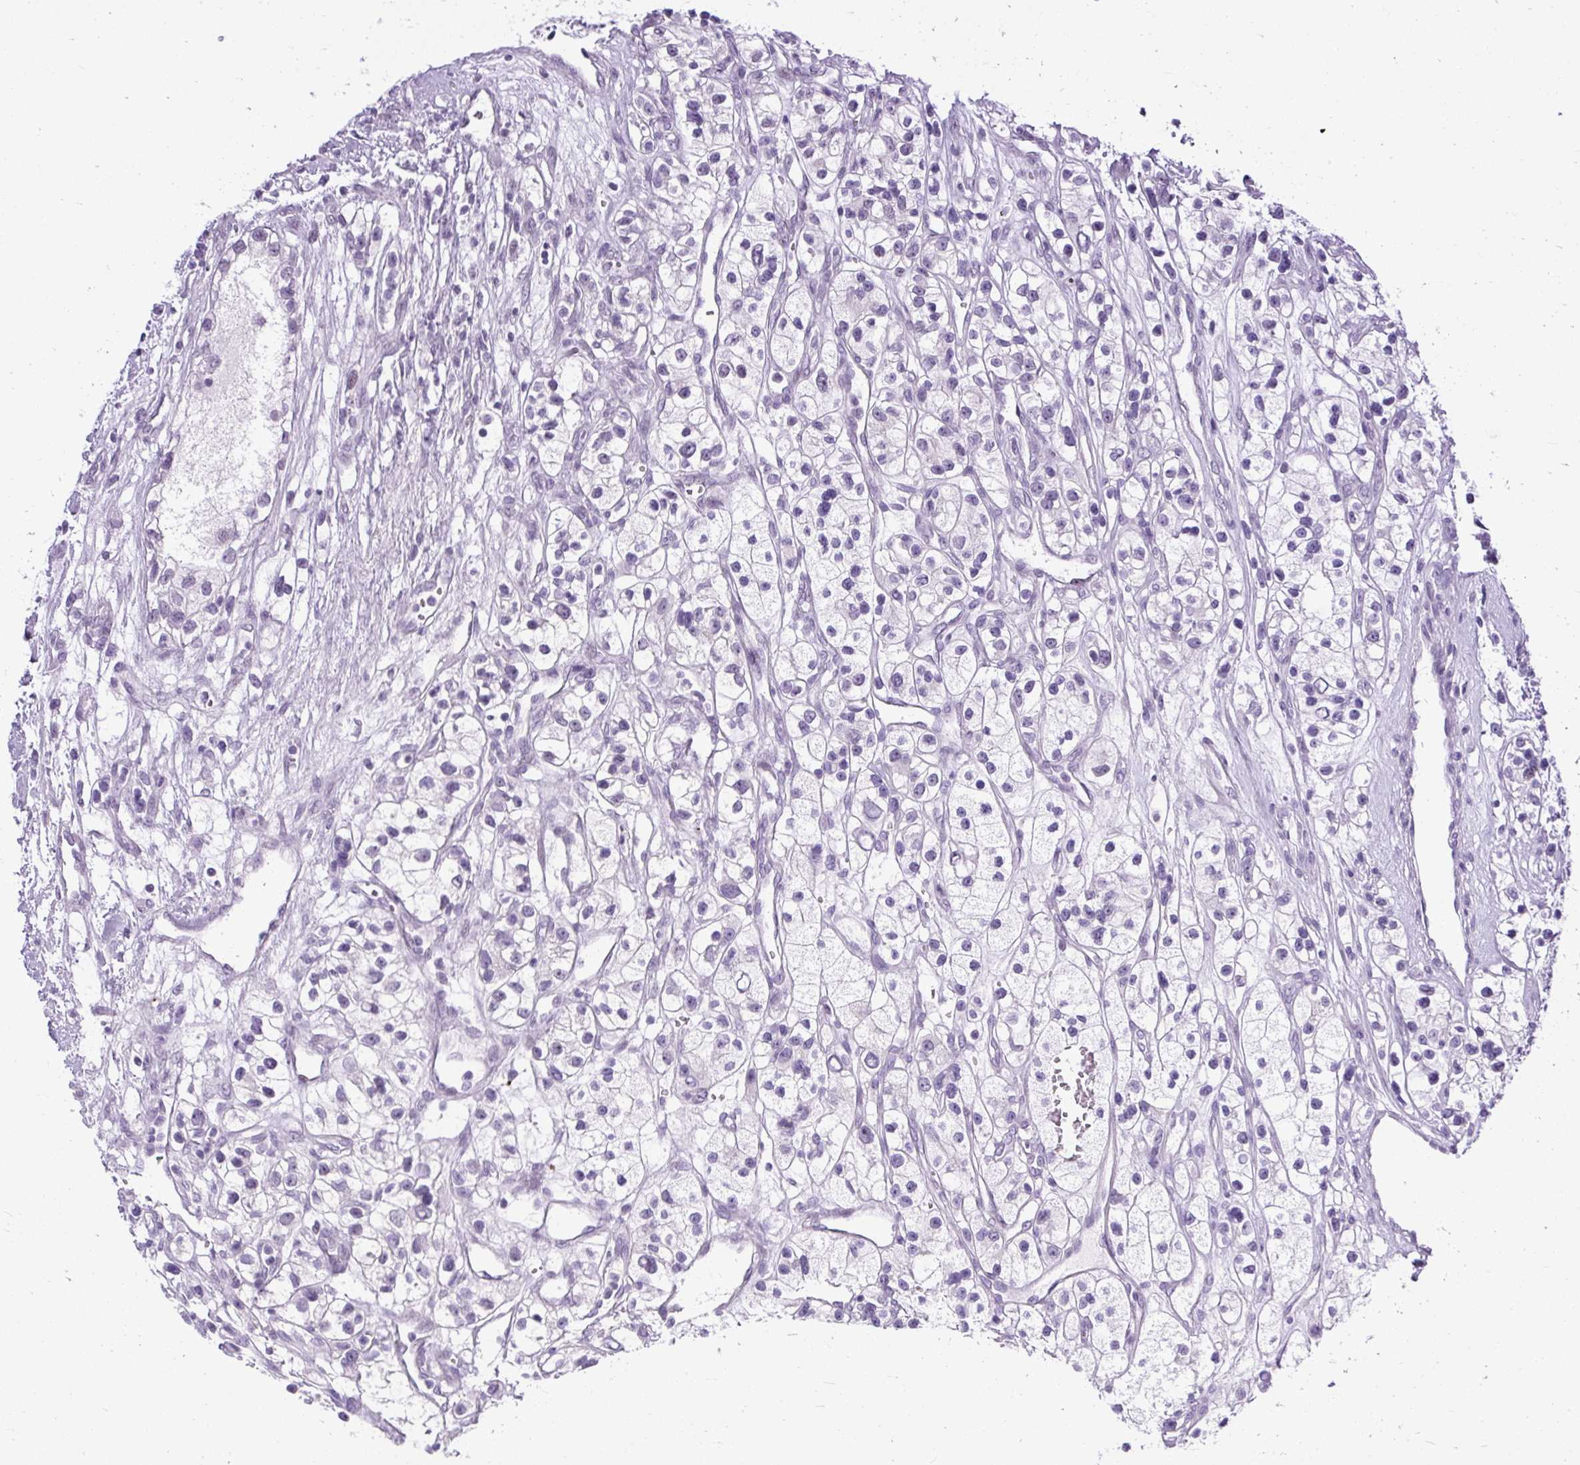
{"staining": {"intensity": "negative", "quantity": "none", "location": "none"}, "tissue": "renal cancer", "cell_type": "Tumor cells", "image_type": "cancer", "snomed": [{"axis": "morphology", "description": "Adenocarcinoma, NOS"}, {"axis": "topography", "description": "Kidney"}], "caption": "Human renal adenocarcinoma stained for a protein using immunohistochemistry (IHC) demonstrates no expression in tumor cells.", "gene": "WNT10B", "patient": {"sex": "female", "age": 57}}